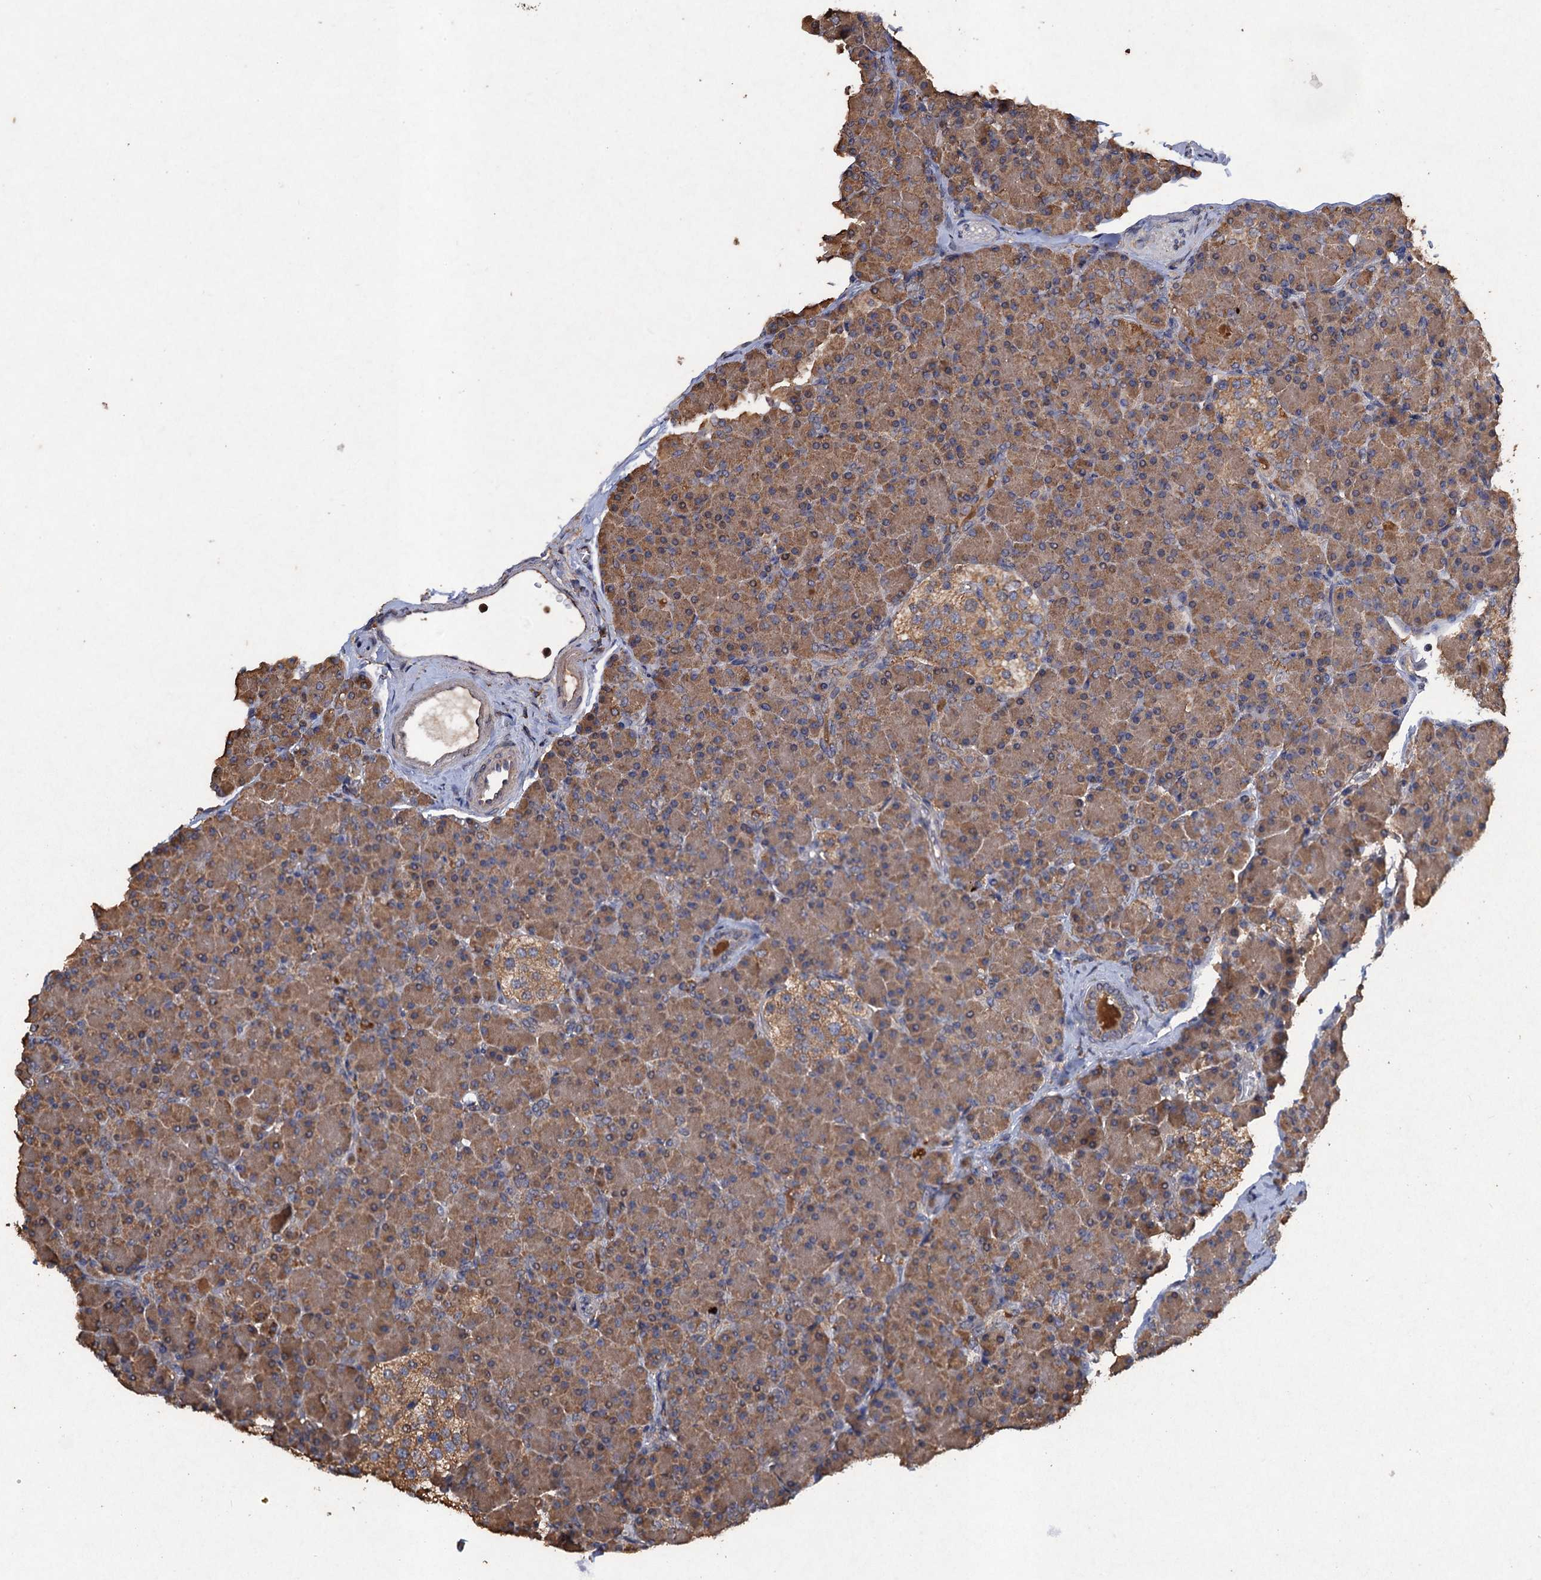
{"staining": {"intensity": "moderate", "quantity": ">75%", "location": "cytoplasmic/membranous"}, "tissue": "pancreas", "cell_type": "Exocrine glandular cells", "image_type": "normal", "snomed": [{"axis": "morphology", "description": "Normal tissue, NOS"}, {"axis": "topography", "description": "Pancreas"}], "caption": "High-magnification brightfield microscopy of benign pancreas stained with DAB (brown) and counterstained with hematoxylin (blue). exocrine glandular cells exhibit moderate cytoplasmic/membranous expression is present in about>75% of cells. The protein is shown in brown color, while the nuclei are stained blue.", "gene": "SCUBE3", "patient": {"sex": "female", "age": 43}}